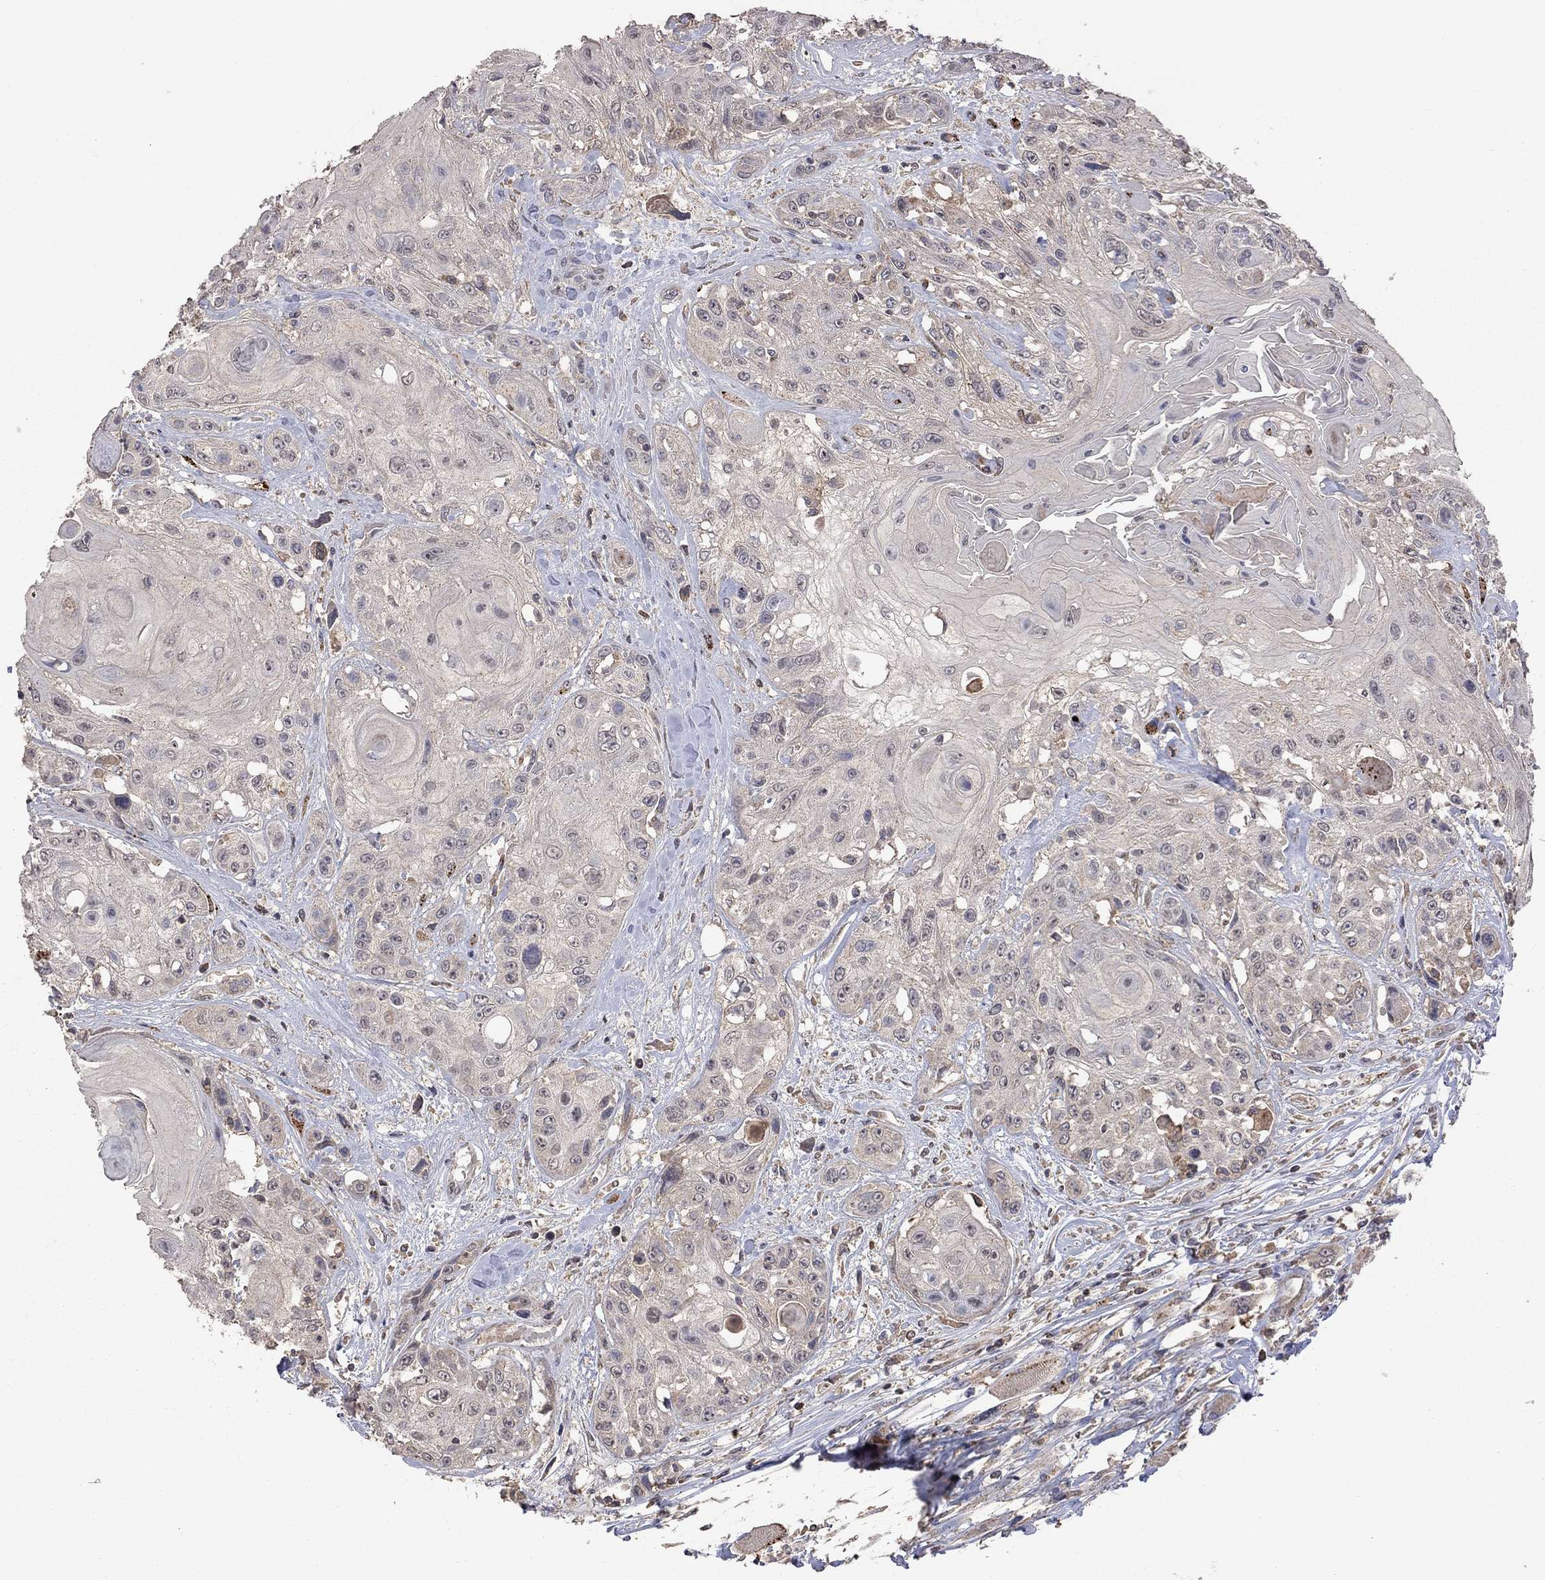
{"staining": {"intensity": "weak", "quantity": "<25%", "location": "cytoplasmic/membranous"}, "tissue": "head and neck cancer", "cell_type": "Tumor cells", "image_type": "cancer", "snomed": [{"axis": "morphology", "description": "Squamous cell carcinoma, NOS"}, {"axis": "topography", "description": "Head-Neck"}], "caption": "This photomicrograph is of head and neck squamous cell carcinoma stained with immunohistochemistry to label a protein in brown with the nuclei are counter-stained blue. There is no staining in tumor cells. The staining is performed using DAB brown chromogen with nuclei counter-stained in using hematoxylin.", "gene": "HTR6", "patient": {"sex": "female", "age": 59}}